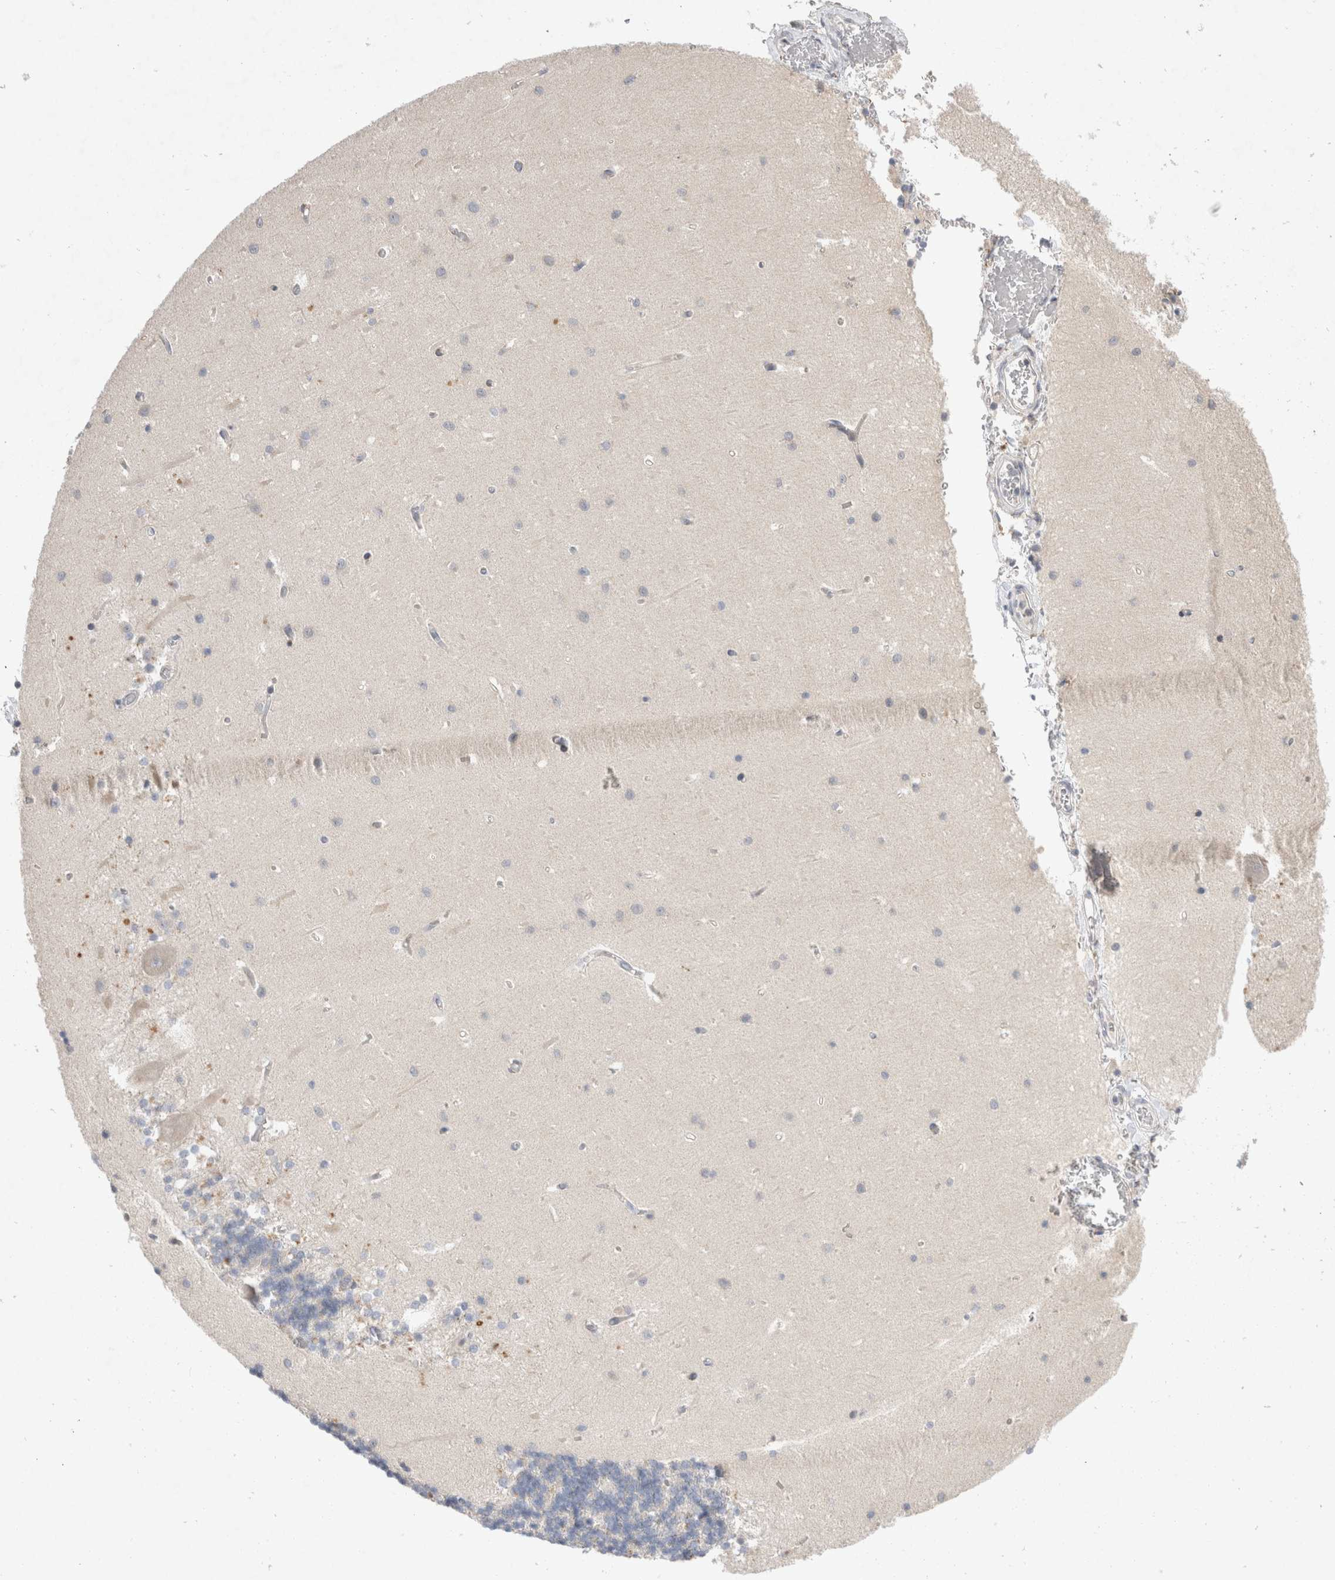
{"staining": {"intensity": "negative", "quantity": "none", "location": "none"}, "tissue": "cerebellum", "cell_type": "Cells in granular layer", "image_type": "normal", "snomed": [{"axis": "morphology", "description": "Normal tissue, NOS"}, {"axis": "topography", "description": "Cerebellum"}], "caption": "Image shows no protein positivity in cells in granular layer of benign cerebellum. (DAB (3,3'-diaminobenzidine) IHC, high magnification).", "gene": "TRMT9B", "patient": {"sex": "male", "age": 37}}